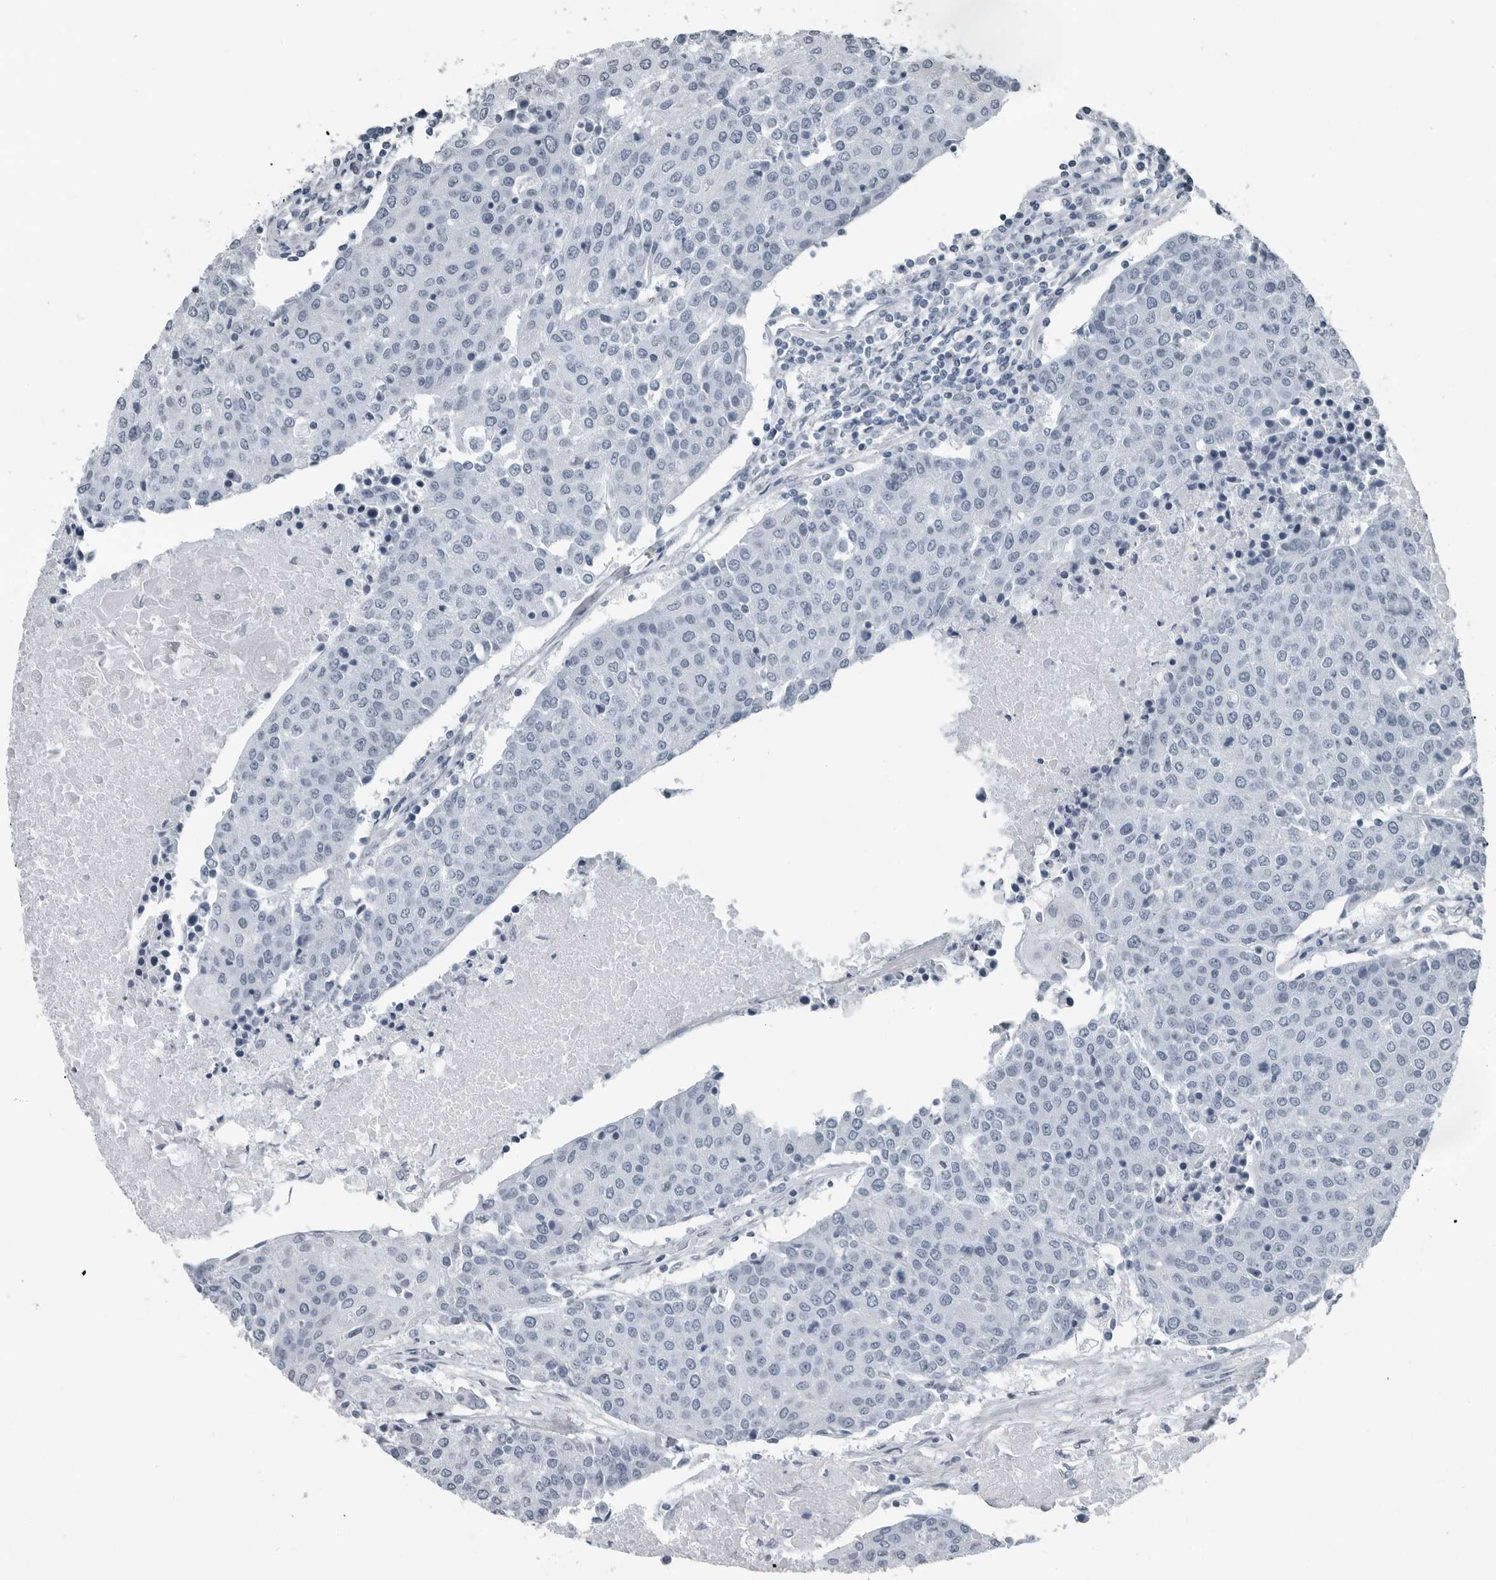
{"staining": {"intensity": "negative", "quantity": "none", "location": "none"}, "tissue": "urothelial cancer", "cell_type": "Tumor cells", "image_type": "cancer", "snomed": [{"axis": "morphology", "description": "Urothelial carcinoma, High grade"}, {"axis": "topography", "description": "Urinary bladder"}], "caption": "Immunohistochemical staining of urothelial cancer shows no significant positivity in tumor cells.", "gene": "PRSS1", "patient": {"sex": "female", "age": 85}}